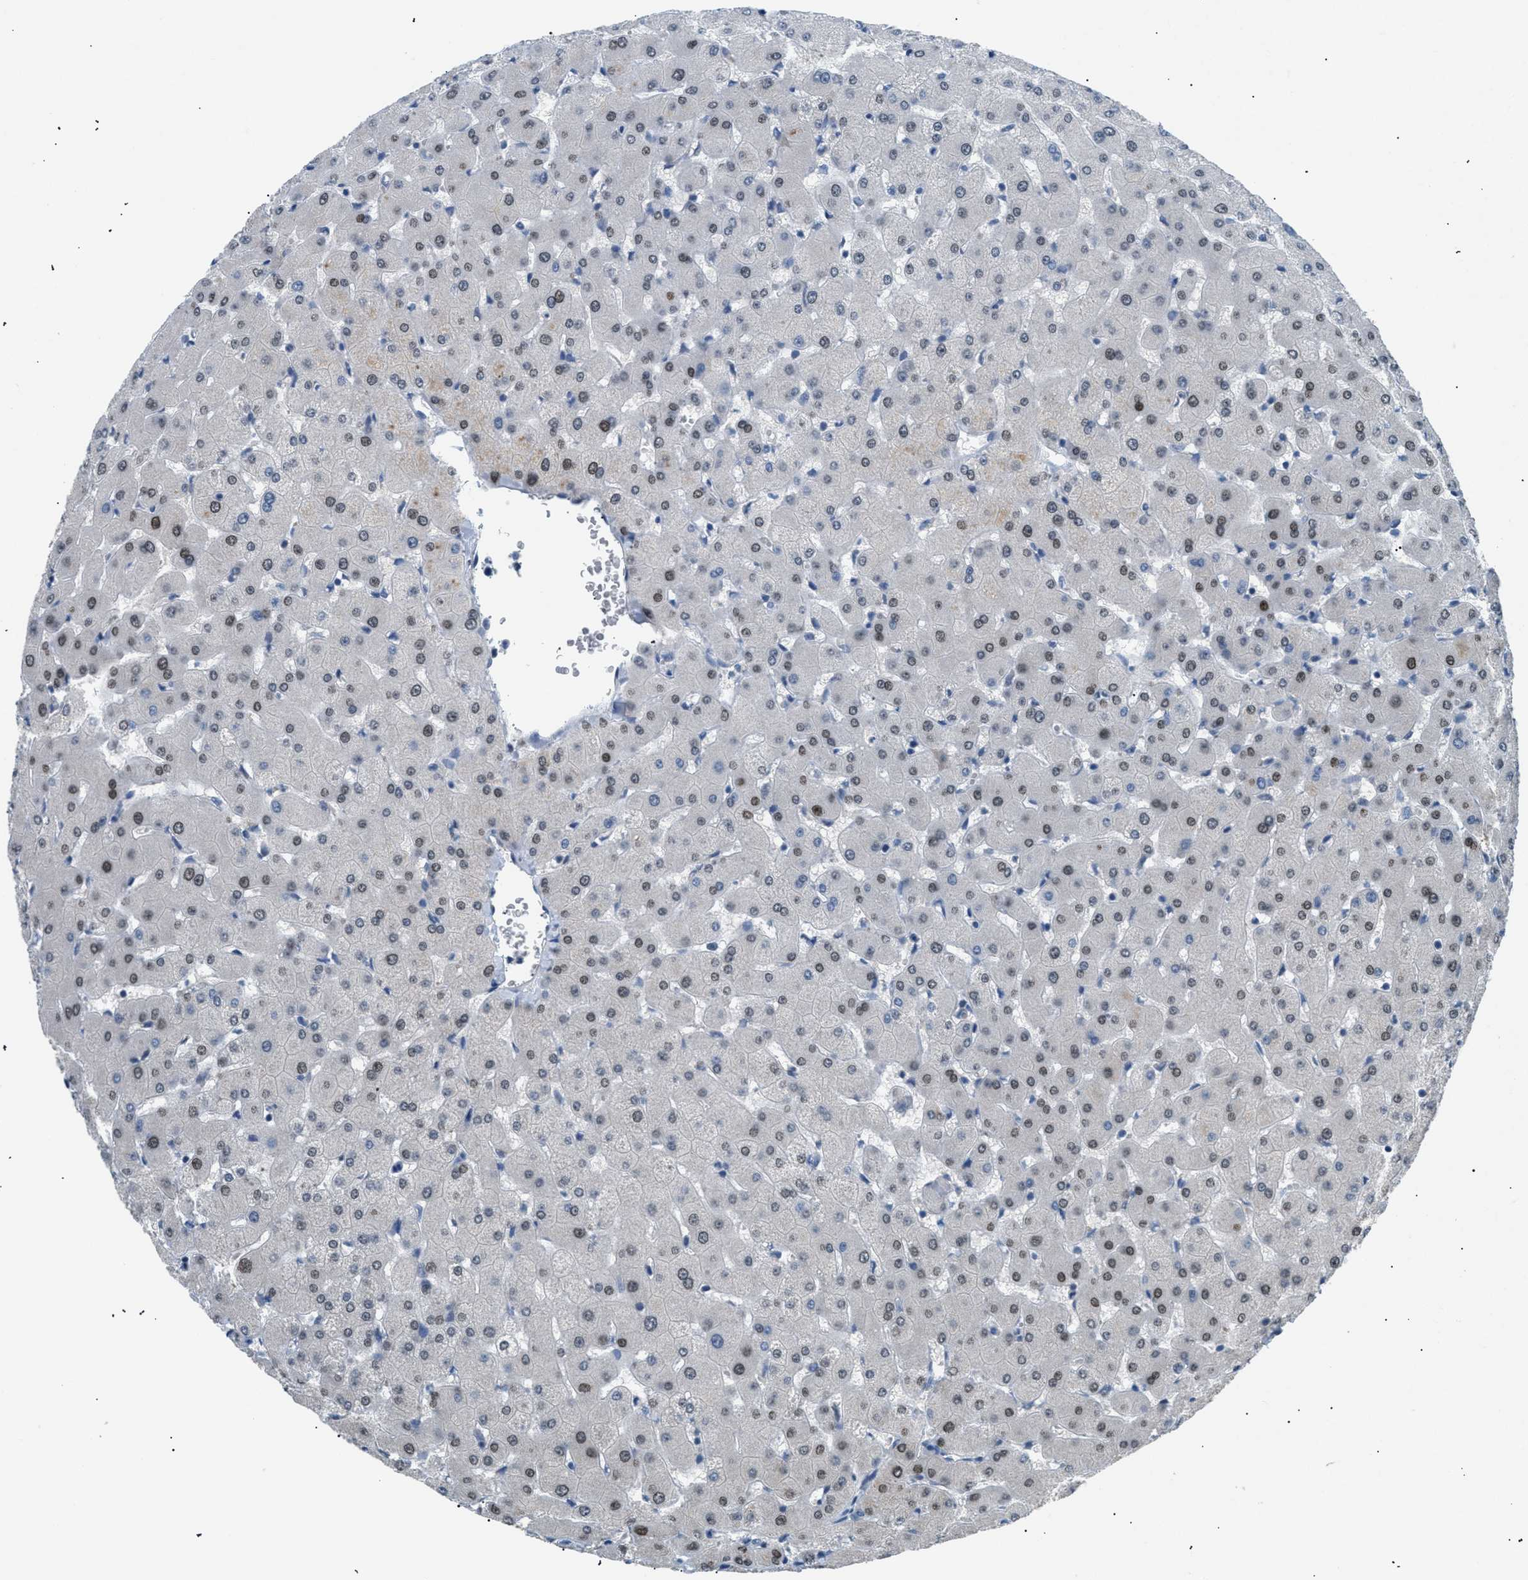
{"staining": {"intensity": "negative", "quantity": "none", "location": "none"}, "tissue": "liver", "cell_type": "Cholangiocytes", "image_type": "normal", "snomed": [{"axis": "morphology", "description": "Normal tissue, NOS"}, {"axis": "topography", "description": "Liver"}], "caption": "Immunohistochemical staining of benign human liver reveals no significant expression in cholangiocytes.", "gene": "ICA1", "patient": {"sex": "female", "age": 63}}